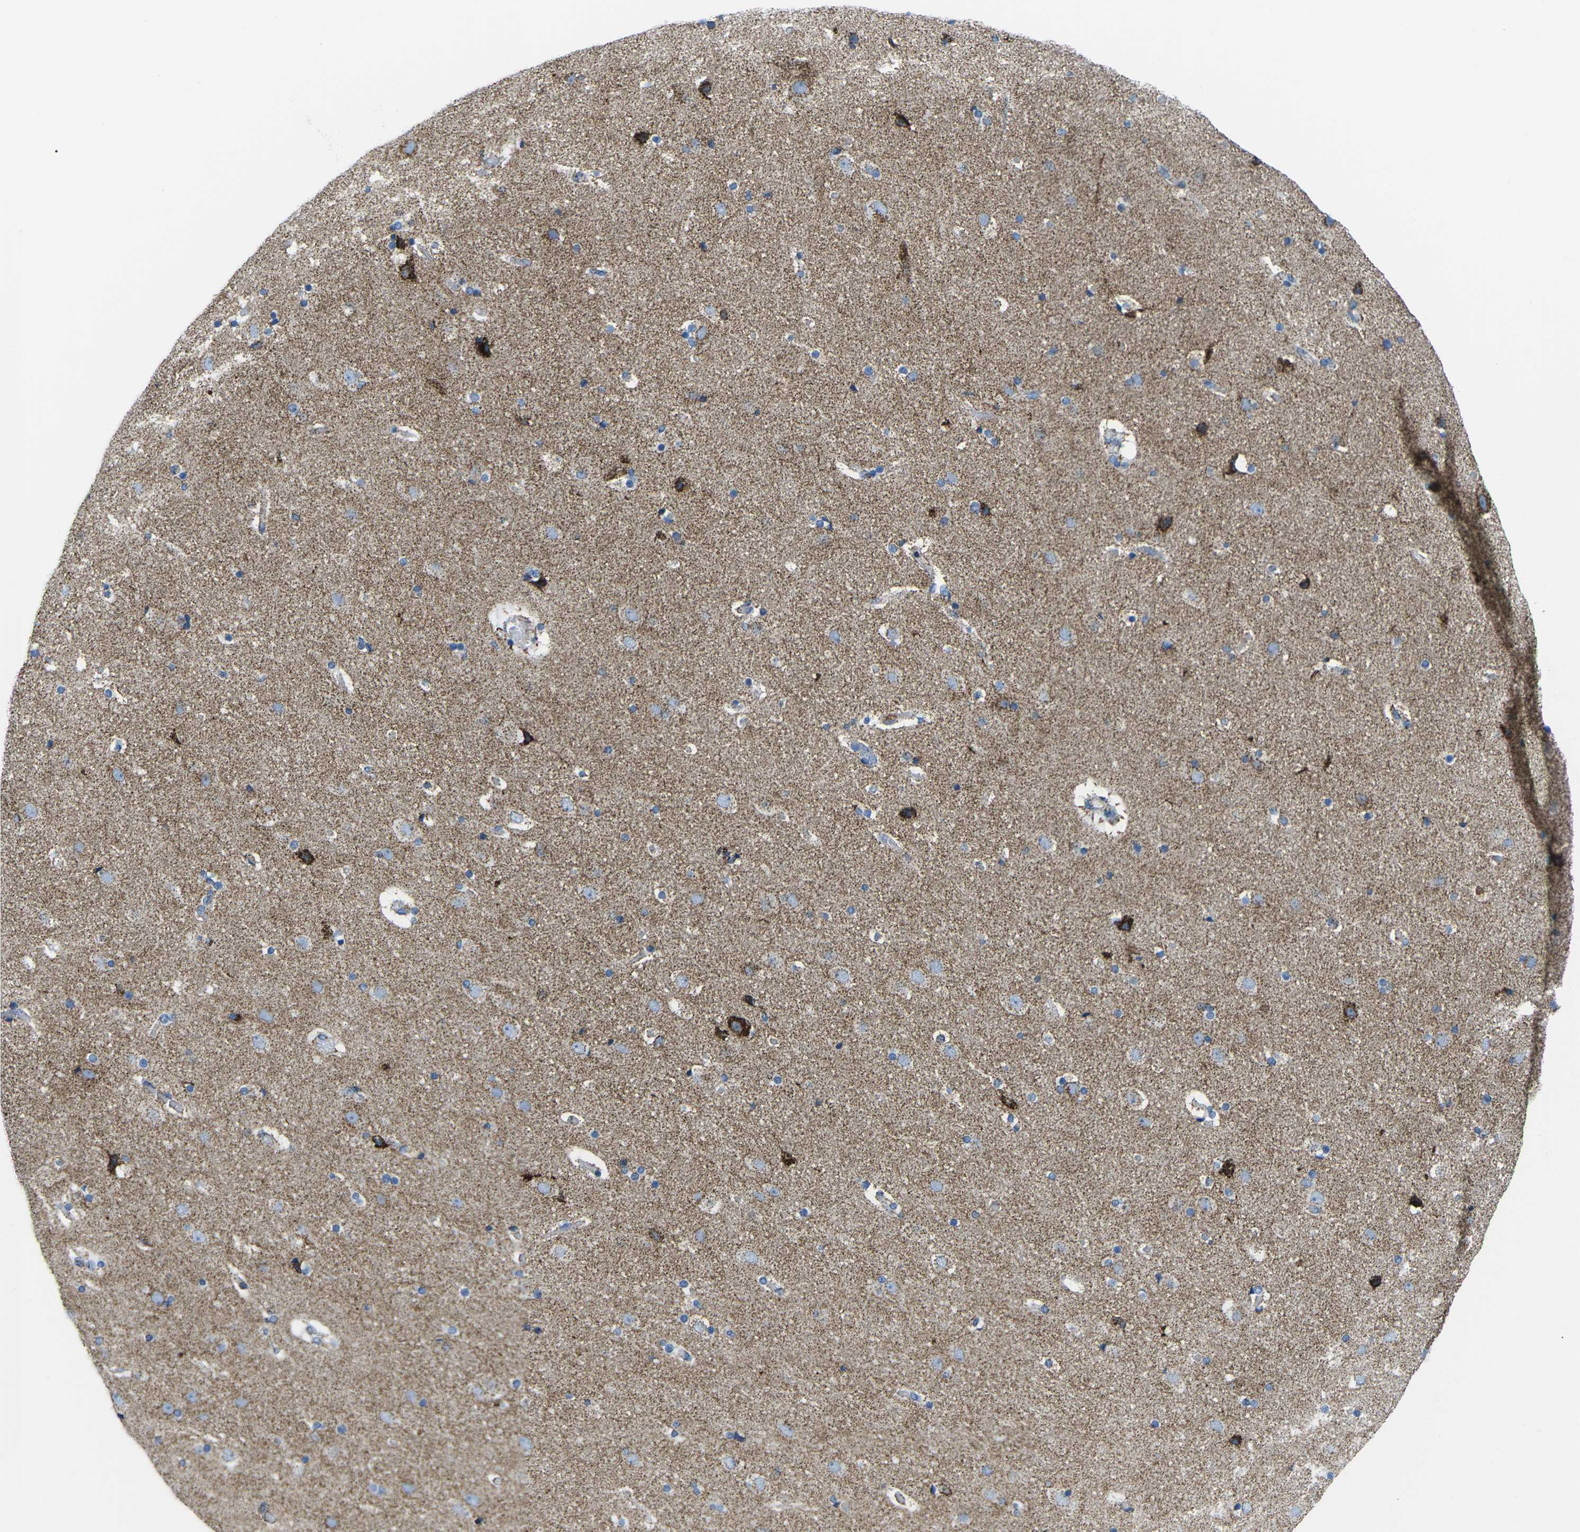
{"staining": {"intensity": "weak", "quantity": ">75%", "location": "cytoplasmic/membranous"}, "tissue": "cerebral cortex", "cell_type": "Endothelial cells", "image_type": "normal", "snomed": [{"axis": "morphology", "description": "Normal tissue, NOS"}, {"axis": "topography", "description": "Cerebral cortex"}], "caption": "There is low levels of weak cytoplasmic/membranous expression in endothelial cells of normal cerebral cortex, as demonstrated by immunohistochemical staining (brown color).", "gene": "COX6C", "patient": {"sex": "male", "age": 57}}